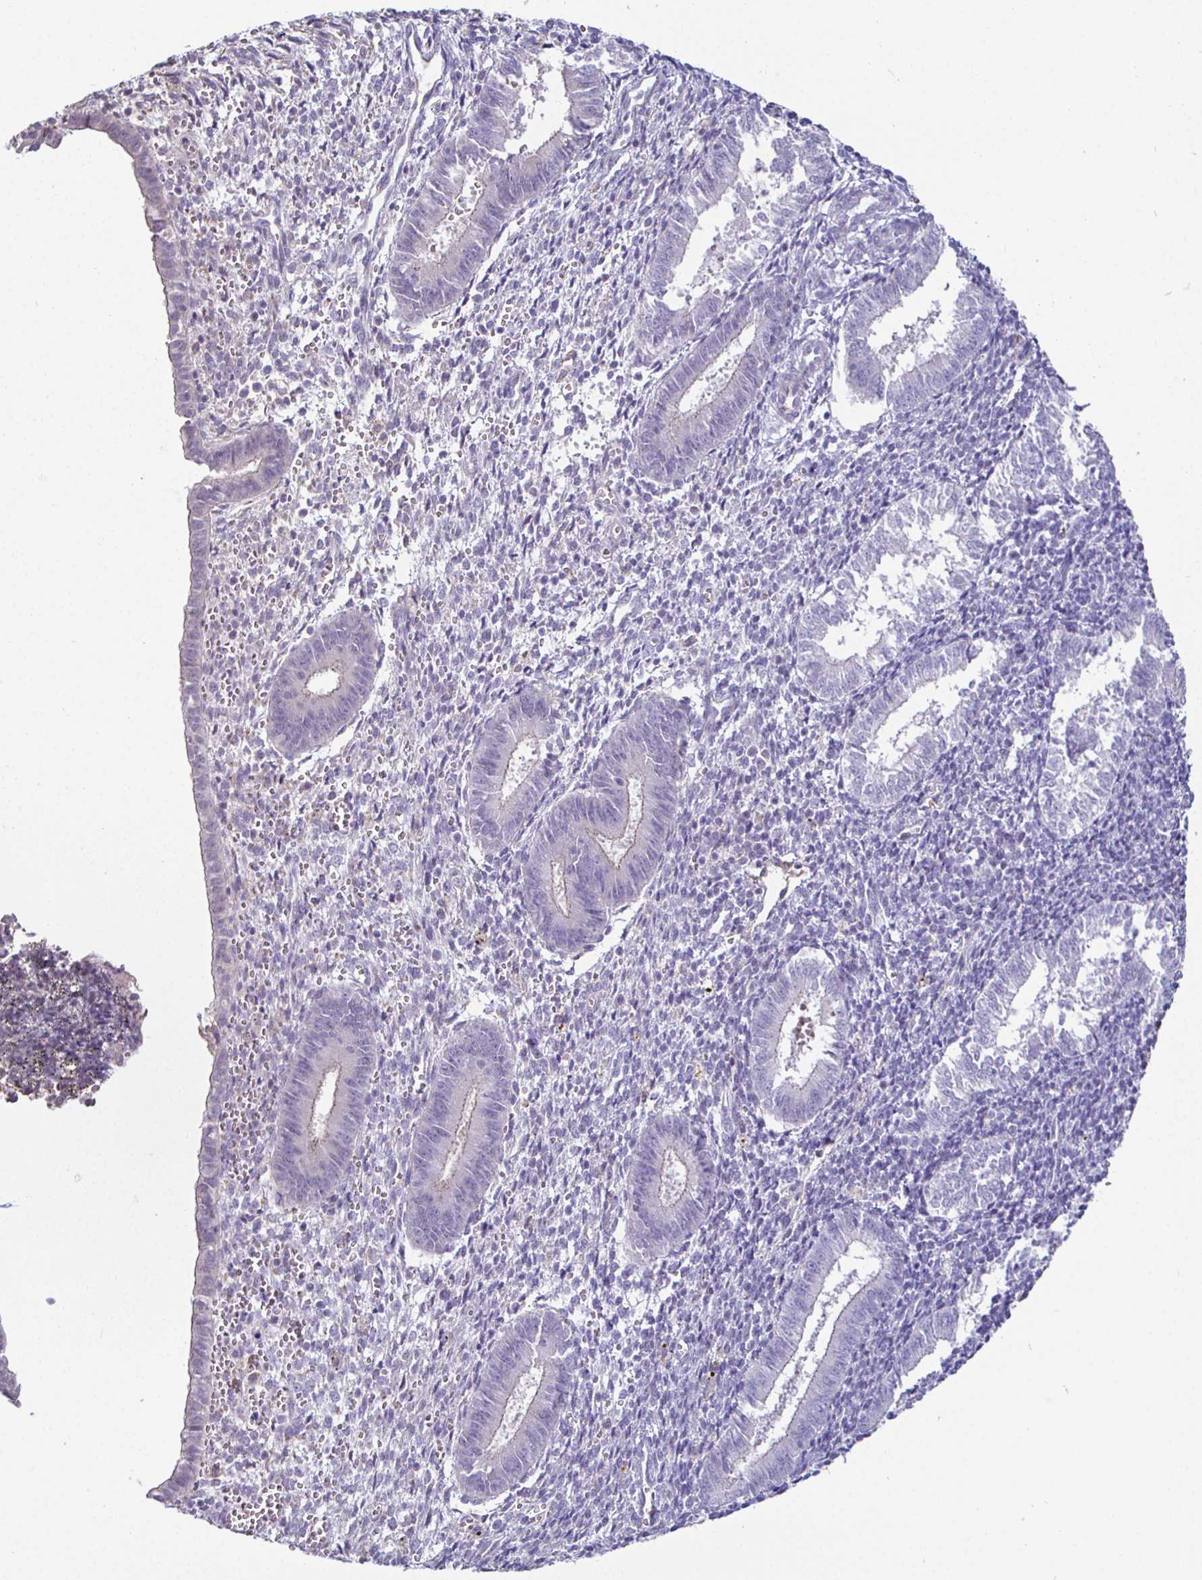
{"staining": {"intensity": "negative", "quantity": "none", "location": "none"}, "tissue": "endometrium", "cell_type": "Cells in endometrial stroma", "image_type": "normal", "snomed": [{"axis": "morphology", "description": "Normal tissue, NOS"}, {"axis": "topography", "description": "Endometrium"}], "caption": "There is no significant staining in cells in endometrial stroma of endometrium. (Brightfield microscopy of DAB (3,3'-diaminobenzidine) IHC at high magnification).", "gene": "SIRPA", "patient": {"sex": "female", "age": 25}}